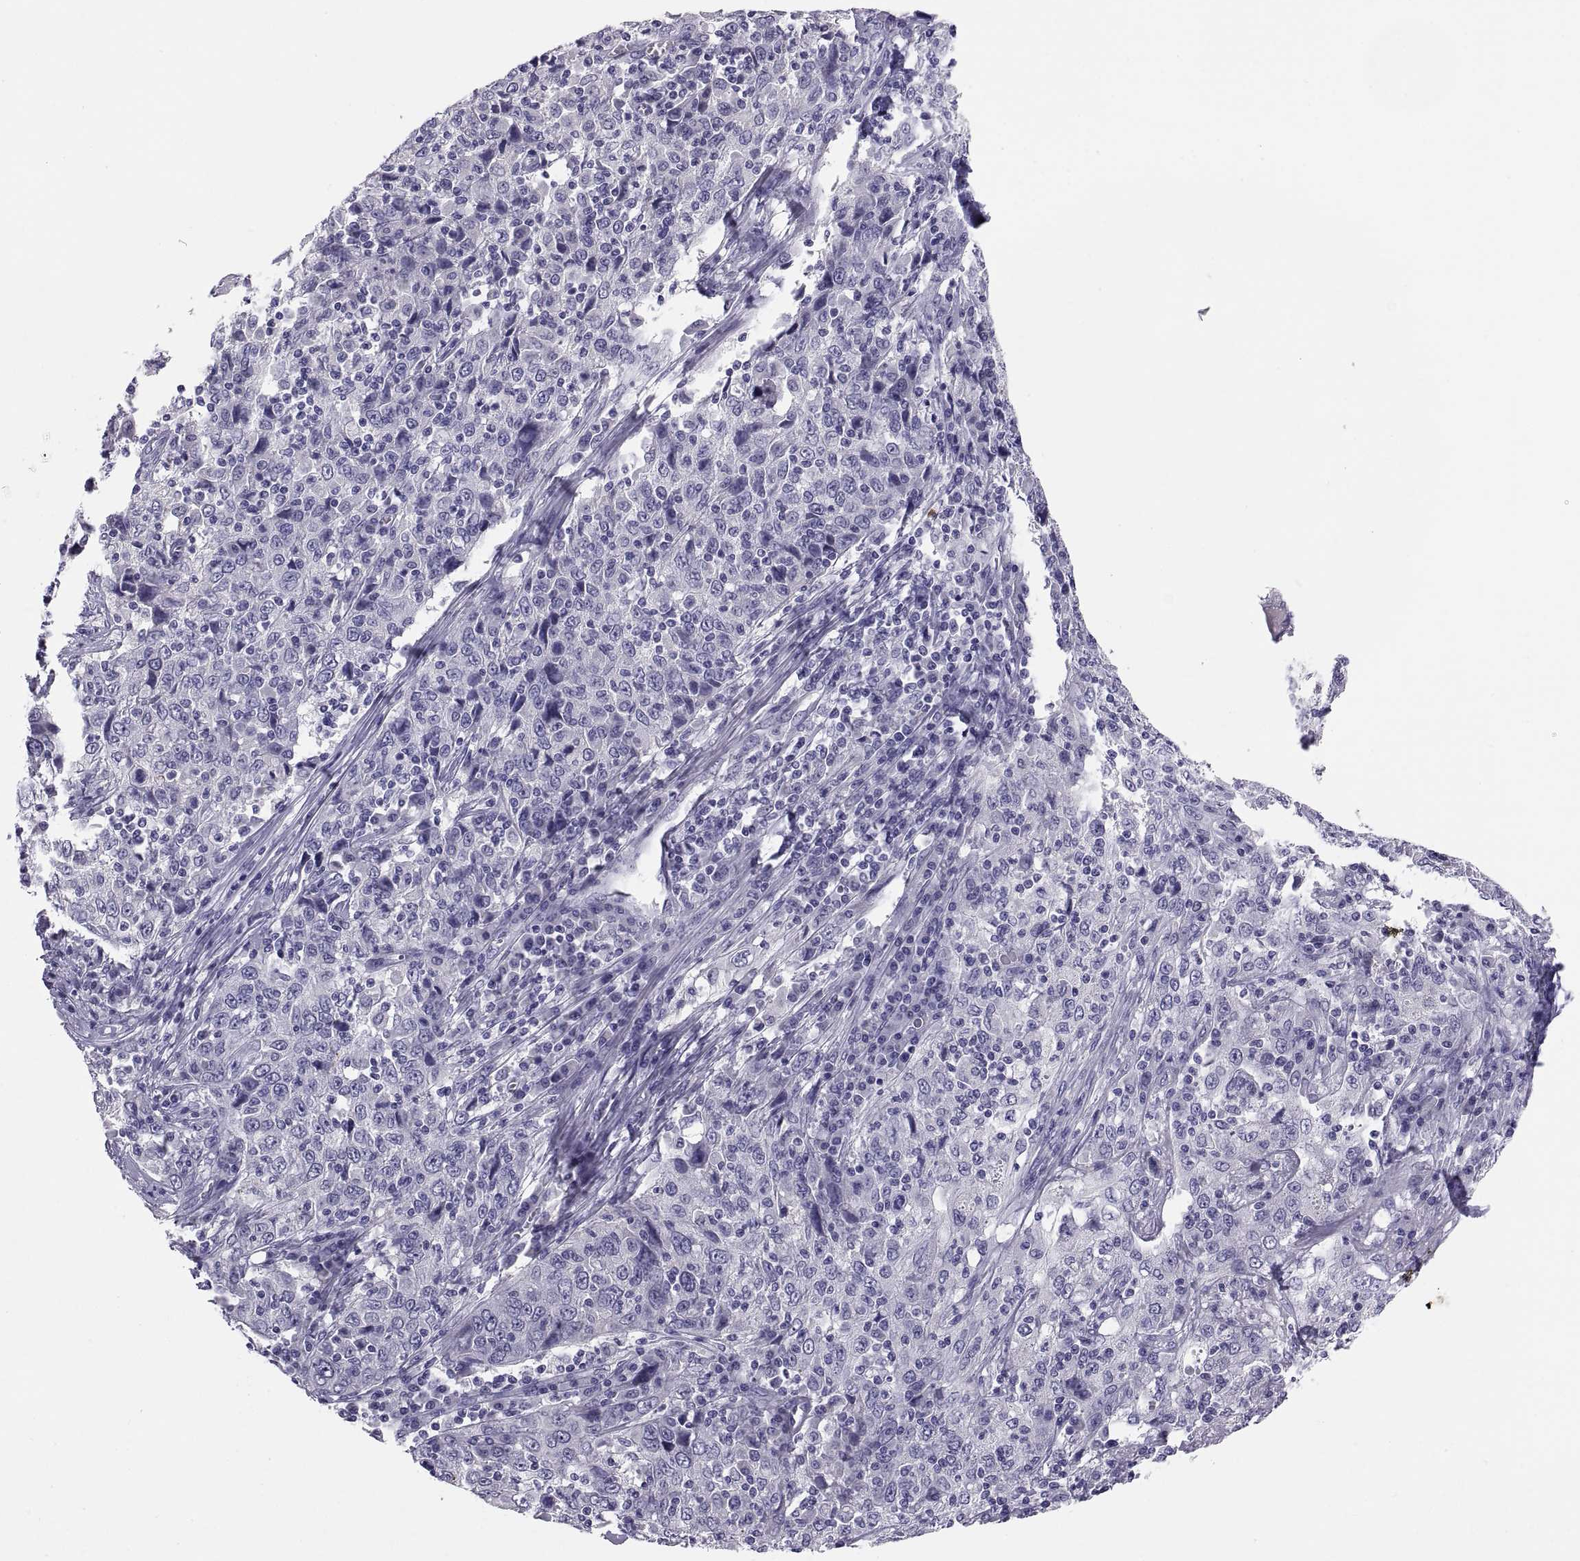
{"staining": {"intensity": "negative", "quantity": "none", "location": "none"}, "tissue": "cervical cancer", "cell_type": "Tumor cells", "image_type": "cancer", "snomed": [{"axis": "morphology", "description": "Squamous cell carcinoma, NOS"}, {"axis": "topography", "description": "Cervix"}], "caption": "There is no significant staining in tumor cells of cervical squamous cell carcinoma.", "gene": "STRC", "patient": {"sex": "female", "age": 46}}